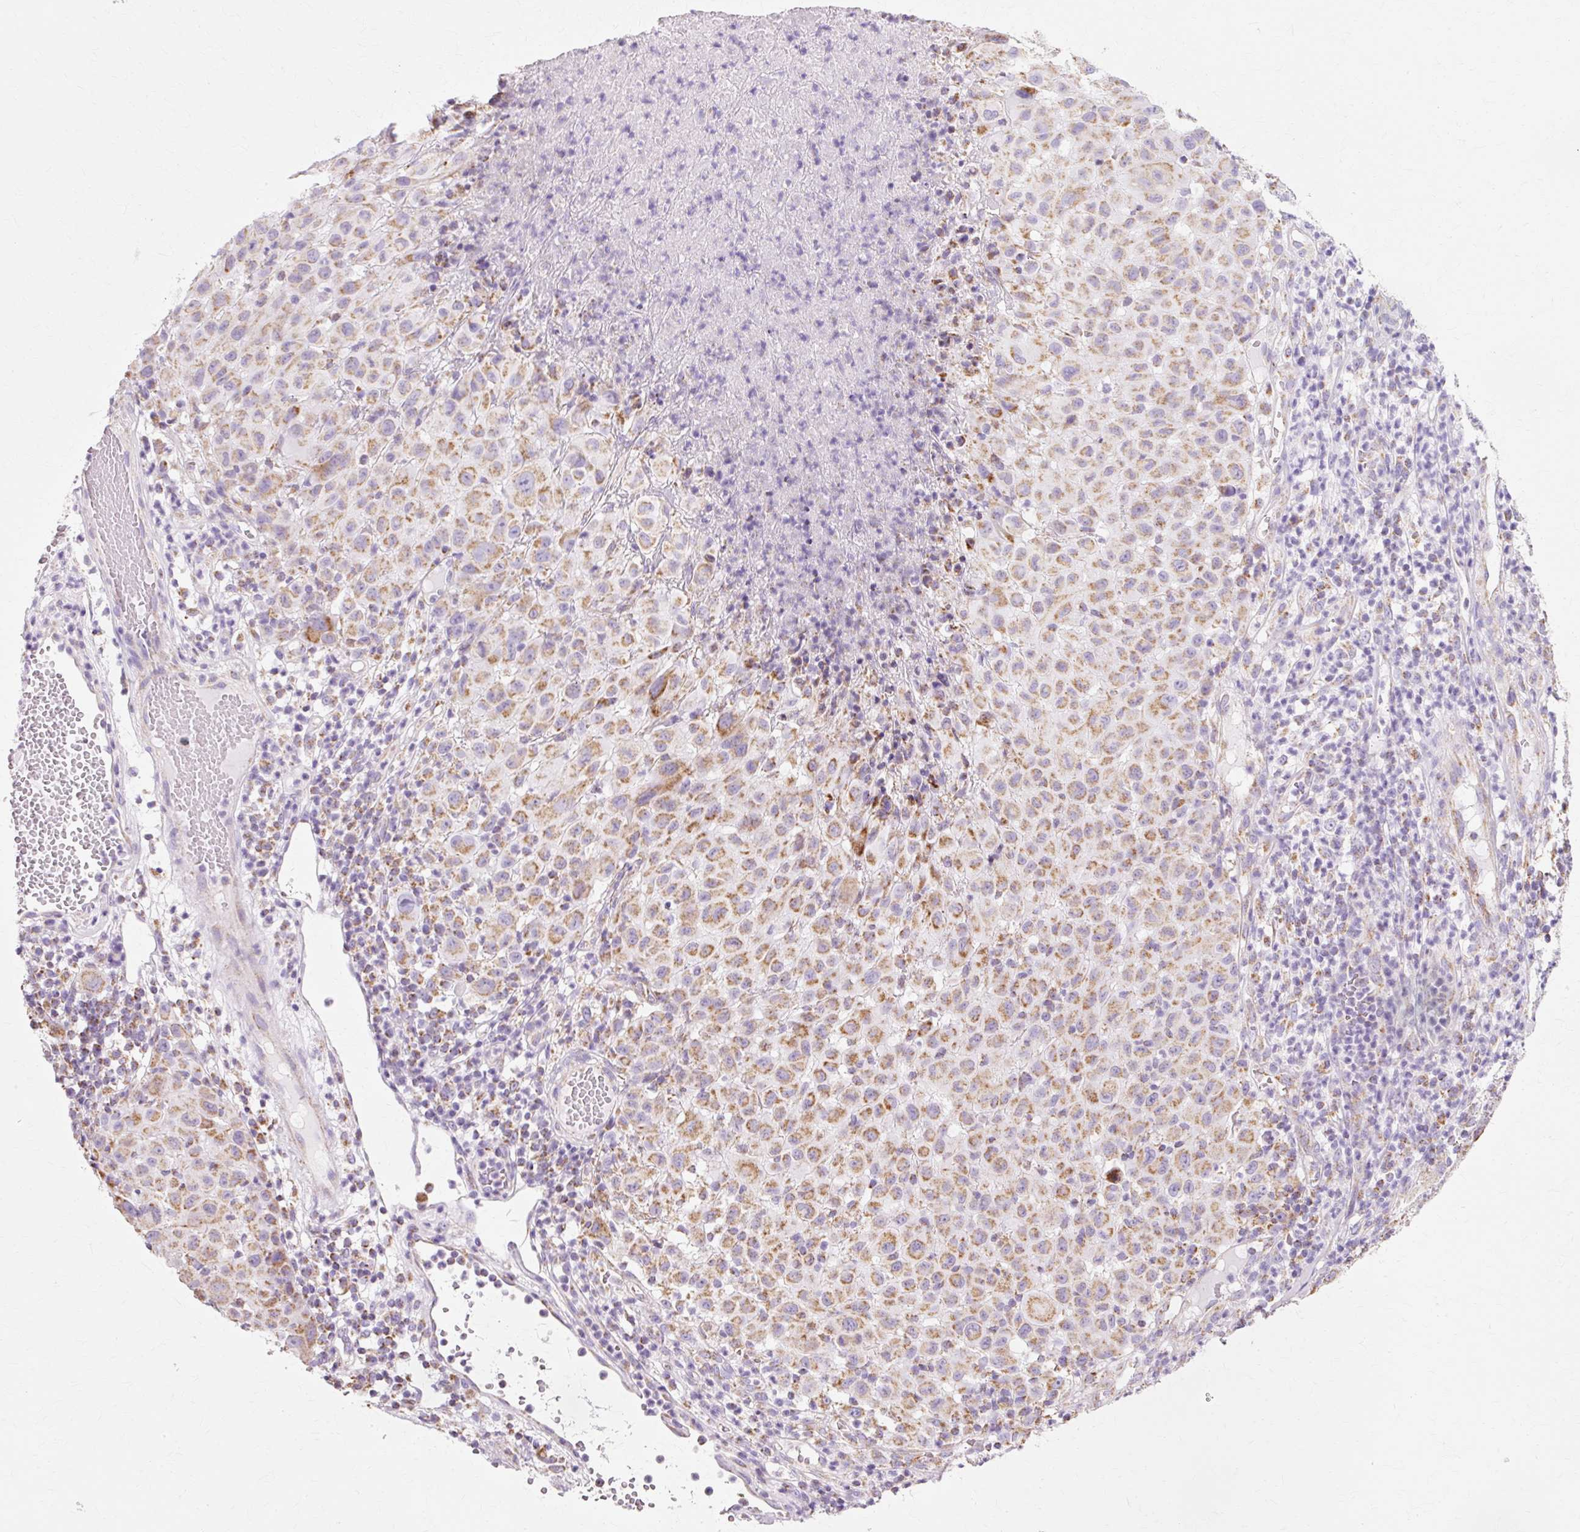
{"staining": {"intensity": "moderate", "quantity": ">75%", "location": "cytoplasmic/membranous"}, "tissue": "melanoma", "cell_type": "Tumor cells", "image_type": "cancer", "snomed": [{"axis": "morphology", "description": "Malignant melanoma, NOS"}, {"axis": "topography", "description": "Skin"}], "caption": "Protein expression by immunohistochemistry displays moderate cytoplasmic/membranous positivity in approximately >75% of tumor cells in melanoma.", "gene": "ATP5PO", "patient": {"sex": "male", "age": 73}}